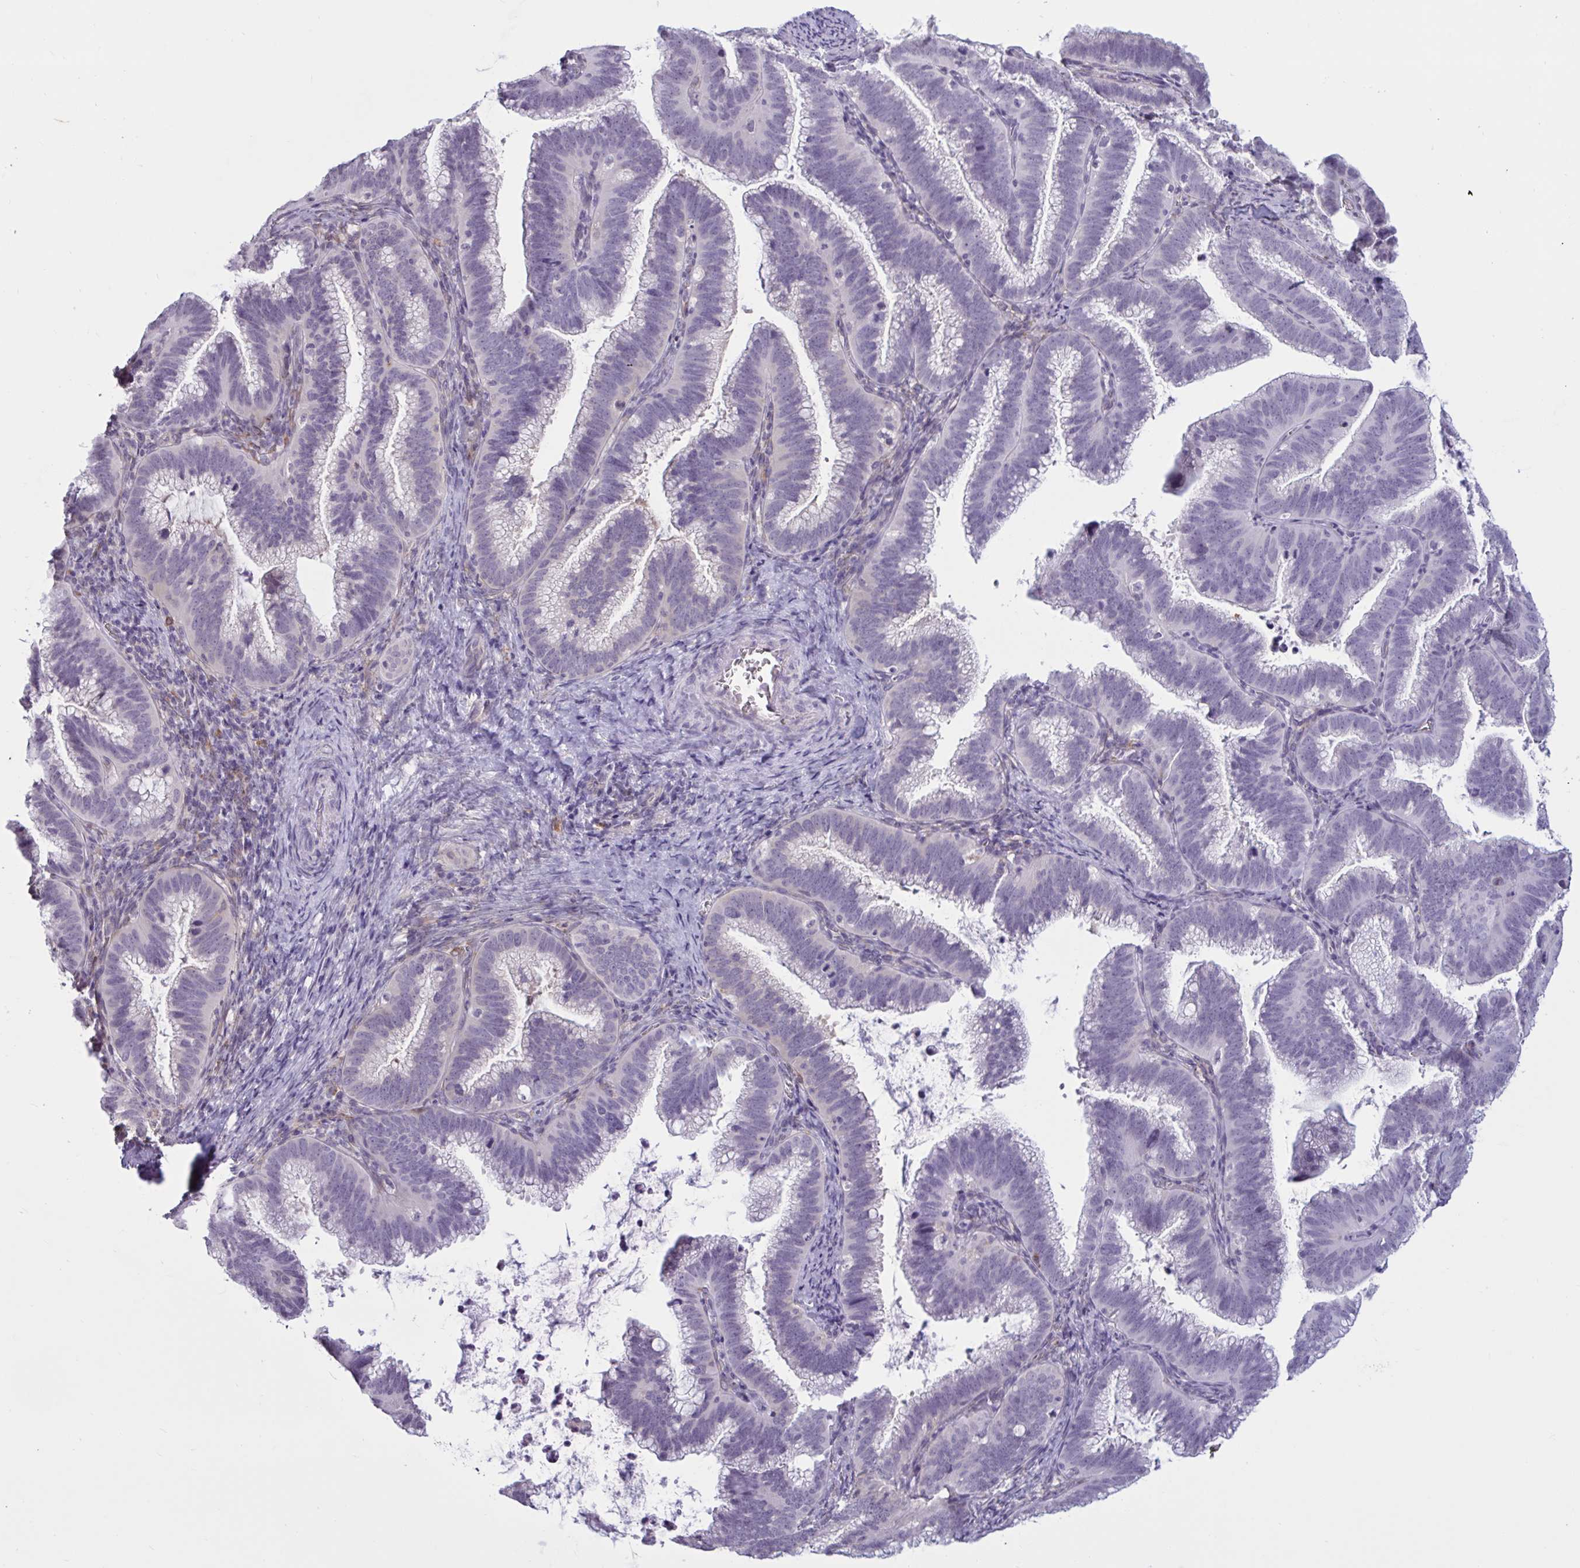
{"staining": {"intensity": "negative", "quantity": "none", "location": "none"}, "tissue": "cervical cancer", "cell_type": "Tumor cells", "image_type": "cancer", "snomed": [{"axis": "morphology", "description": "Adenocarcinoma, NOS"}, {"axis": "topography", "description": "Cervix"}], "caption": "High power microscopy micrograph of an immunohistochemistry histopathology image of cervical cancer (adenocarcinoma), revealing no significant expression in tumor cells. The staining was performed using DAB (3,3'-diaminobenzidine) to visualize the protein expression in brown, while the nuclei were stained in blue with hematoxylin (Magnification: 20x).", "gene": "TBC1D4", "patient": {"sex": "female", "age": 61}}